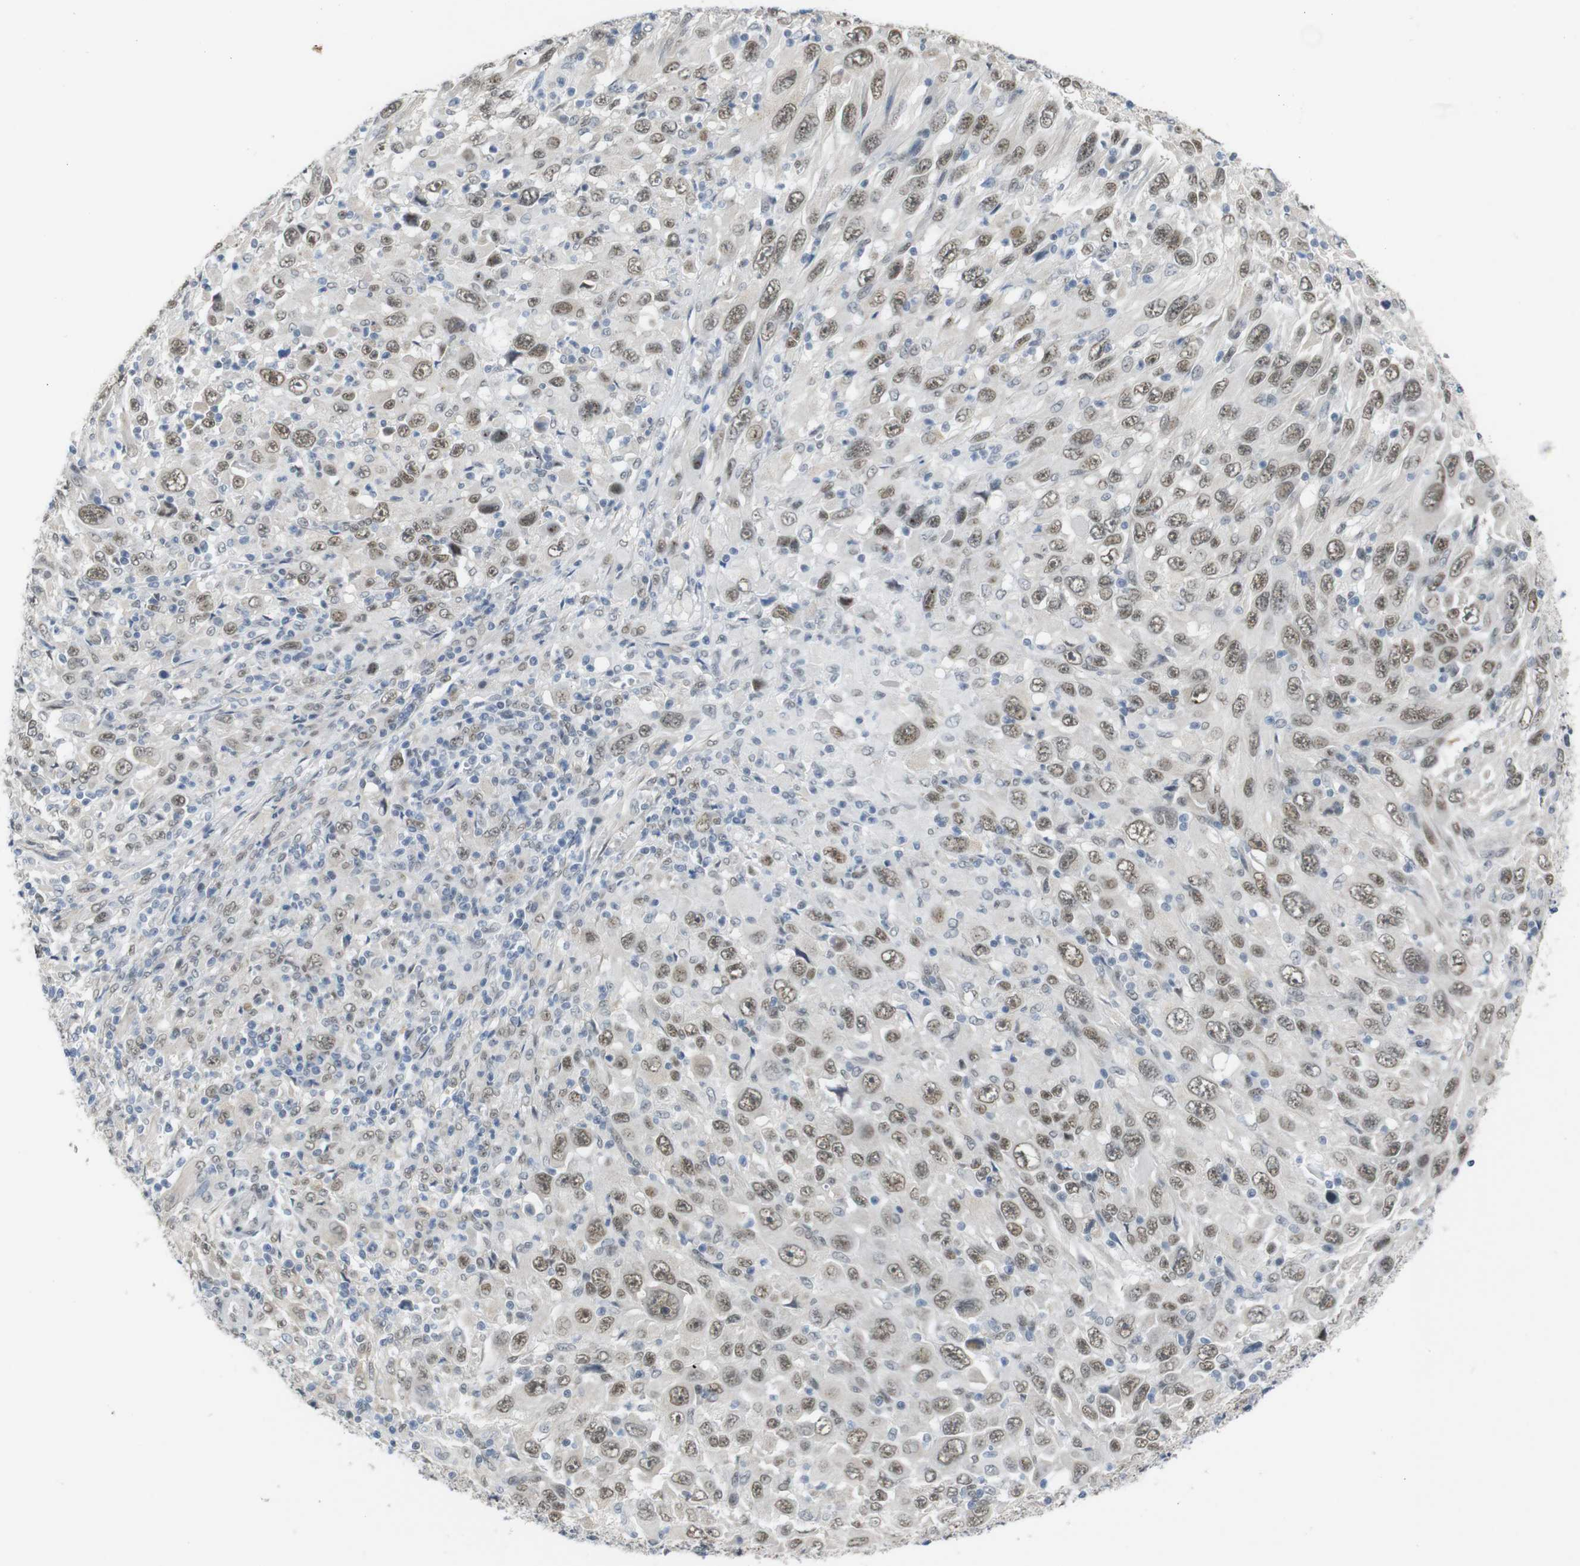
{"staining": {"intensity": "moderate", "quantity": ">75%", "location": "nuclear"}, "tissue": "melanoma", "cell_type": "Tumor cells", "image_type": "cancer", "snomed": [{"axis": "morphology", "description": "Malignant melanoma, Metastatic site"}, {"axis": "topography", "description": "Skin"}], "caption": "Moderate nuclear protein expression is seen in approximately >75% of tumor cells in melanoma.", "gene": "GPR158", "patient": {"sex": "female", "age": 56}}